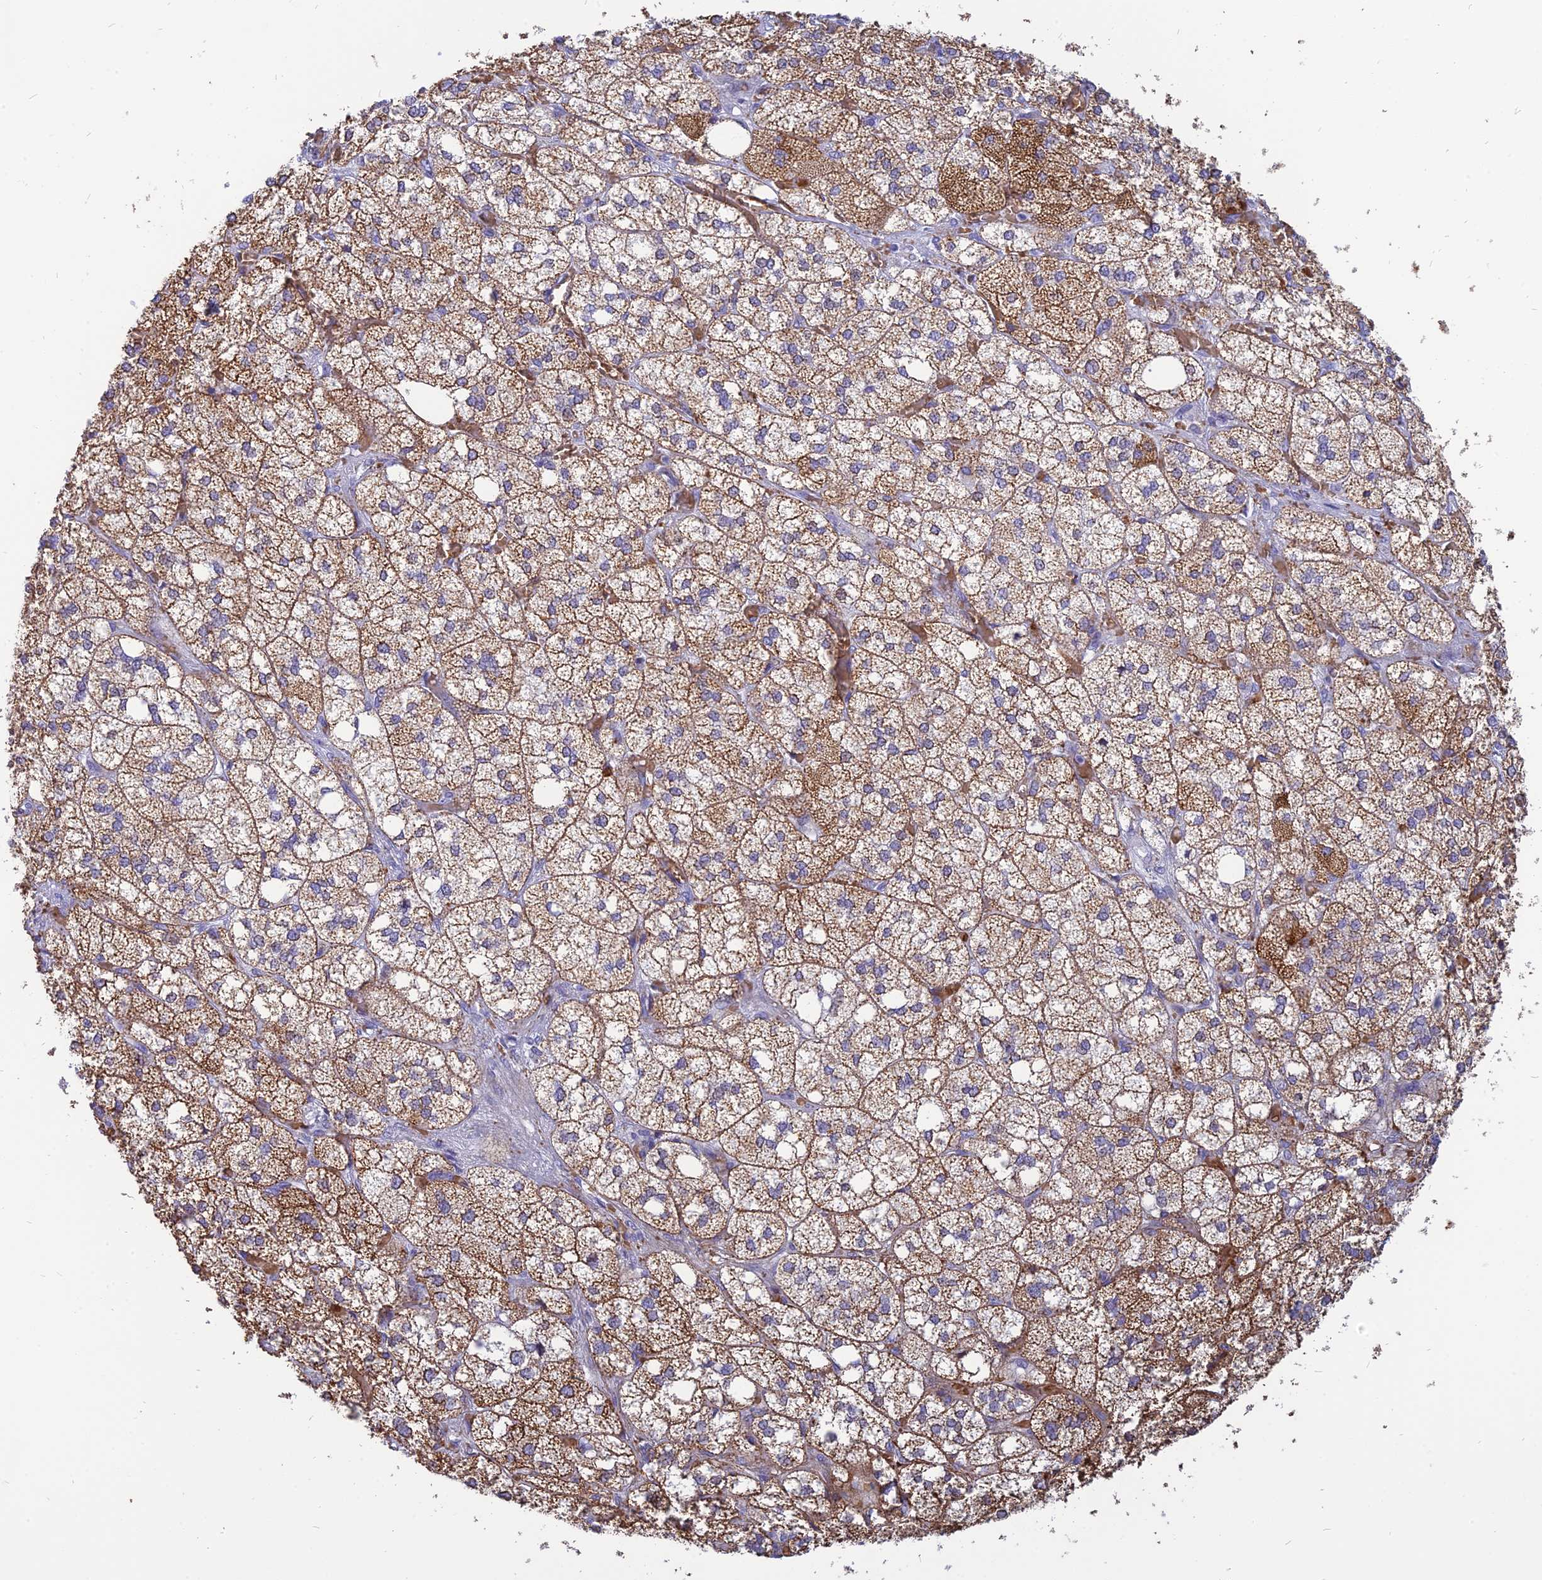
{"staining": {"intensity": "strong", "quantity": "25%-75%", "location": "cytoplasmic/membranous"}, "tissue": "adrenal gland", "cell_type": "Glandular cells", "image_type": "normal", "snomed": [{"axis": "morphology", "description": "Normal tissue, NOS"}, {"axis": "topography", "description": "Adrenal gland"}], "caption": "Strong cytoplasmic/membranous positivity is identified in approximately 25%-75% of glandular cells in unremarkable adrenal gland.", "gene": "HHAT", "patient": {"sex": "male", "age": 61}}